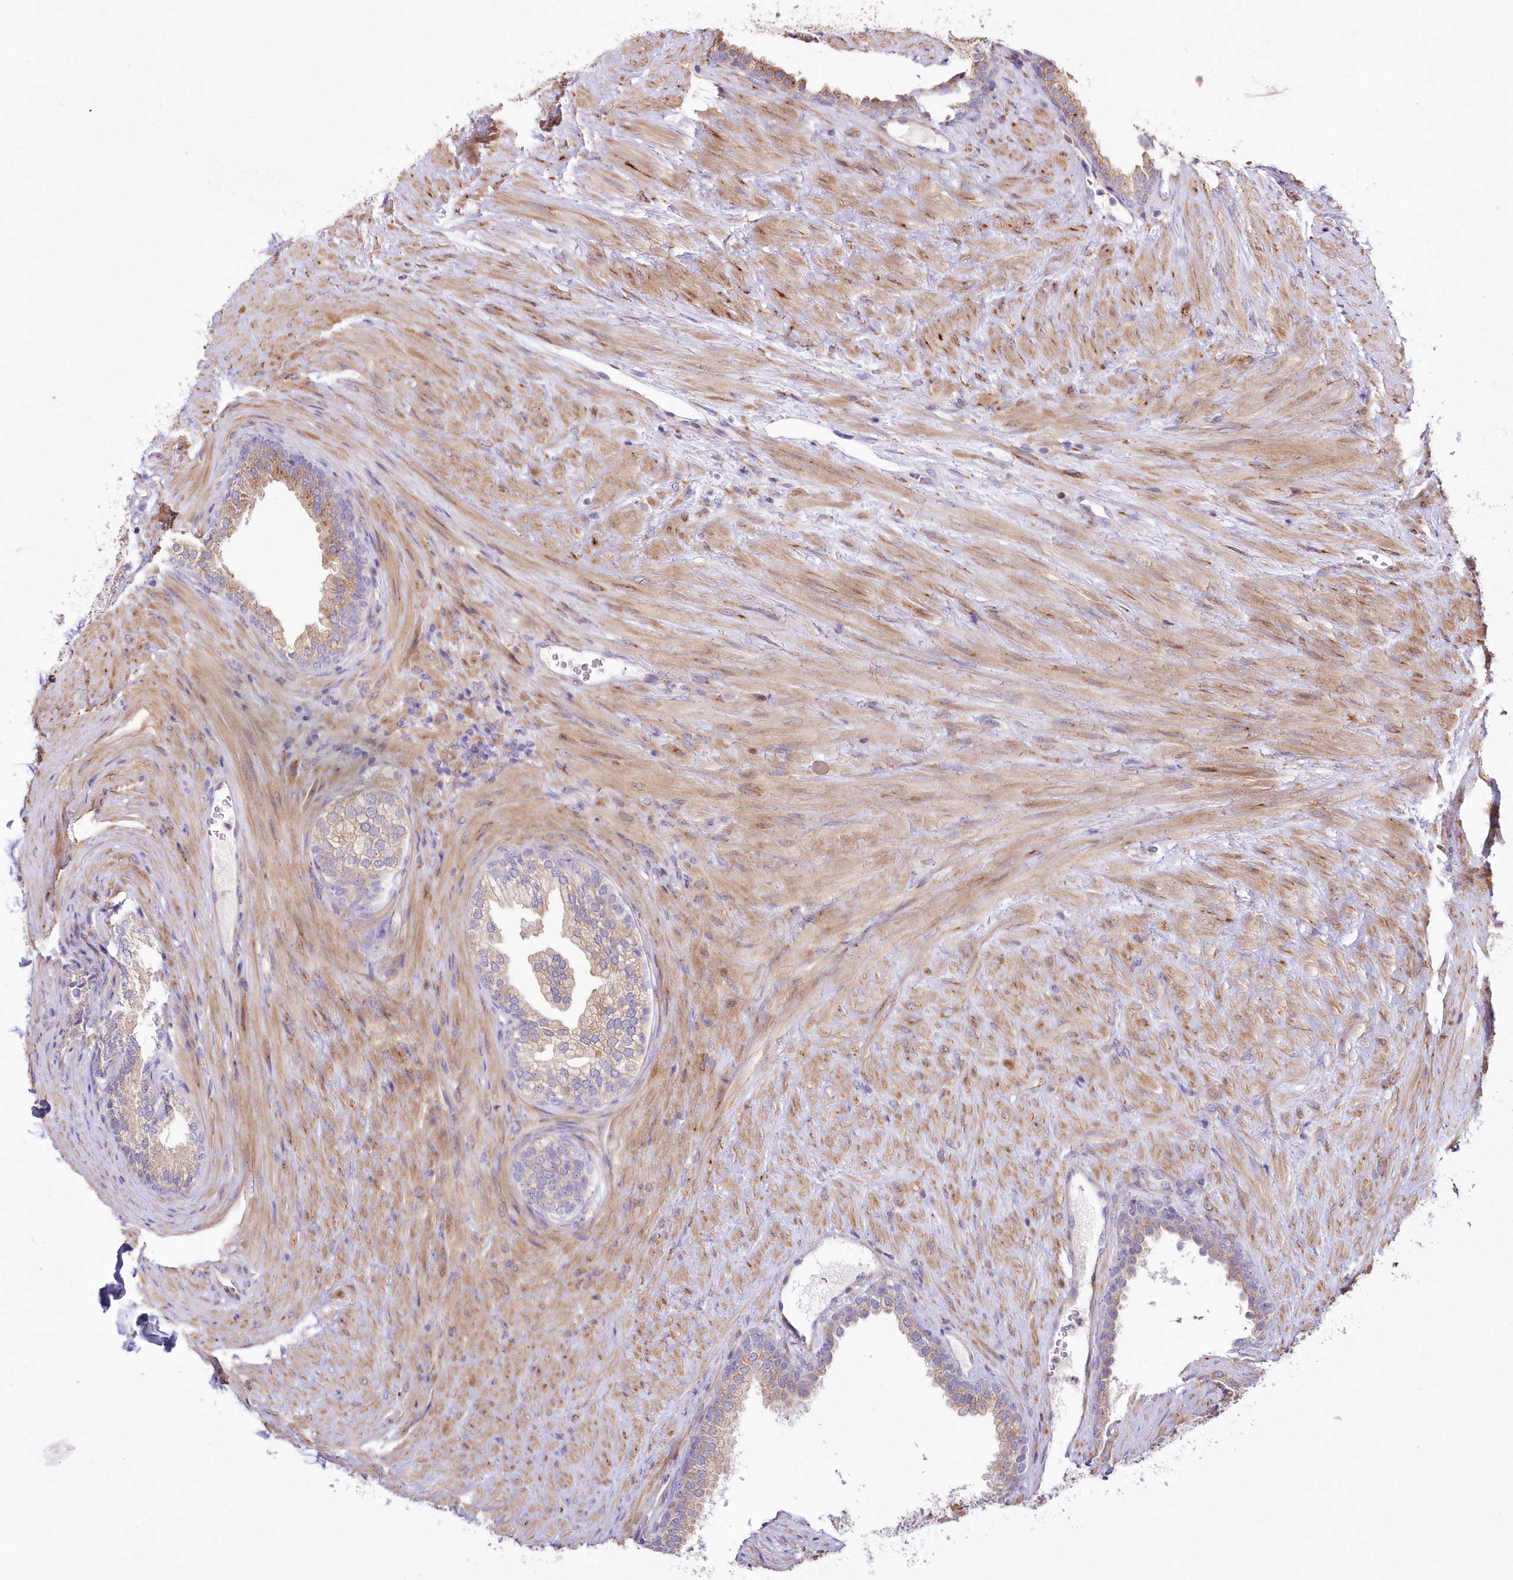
{"staining": {"intensity": "moderate", "quantity": ">75%", "location": "cytoplasmic/membranous"}, "tissue": "prostate", "cell_type": "Glandular cells", "image_type": "normal", "snomed": [{"axis": "morphology", "description": "Normal tissue, NOS"}, {"axis": "topography", "description": "Prostate"}], "caption": "DAB (3,3'-diaminobenzidine) immunohistochemical staining of normal prostate shows moderate cytoplasmic/membranous protein positivity in approximately >75% of glandular cells.", "gene": "ARFGEF3", "patient": {"sex": "male", "age": 76}}